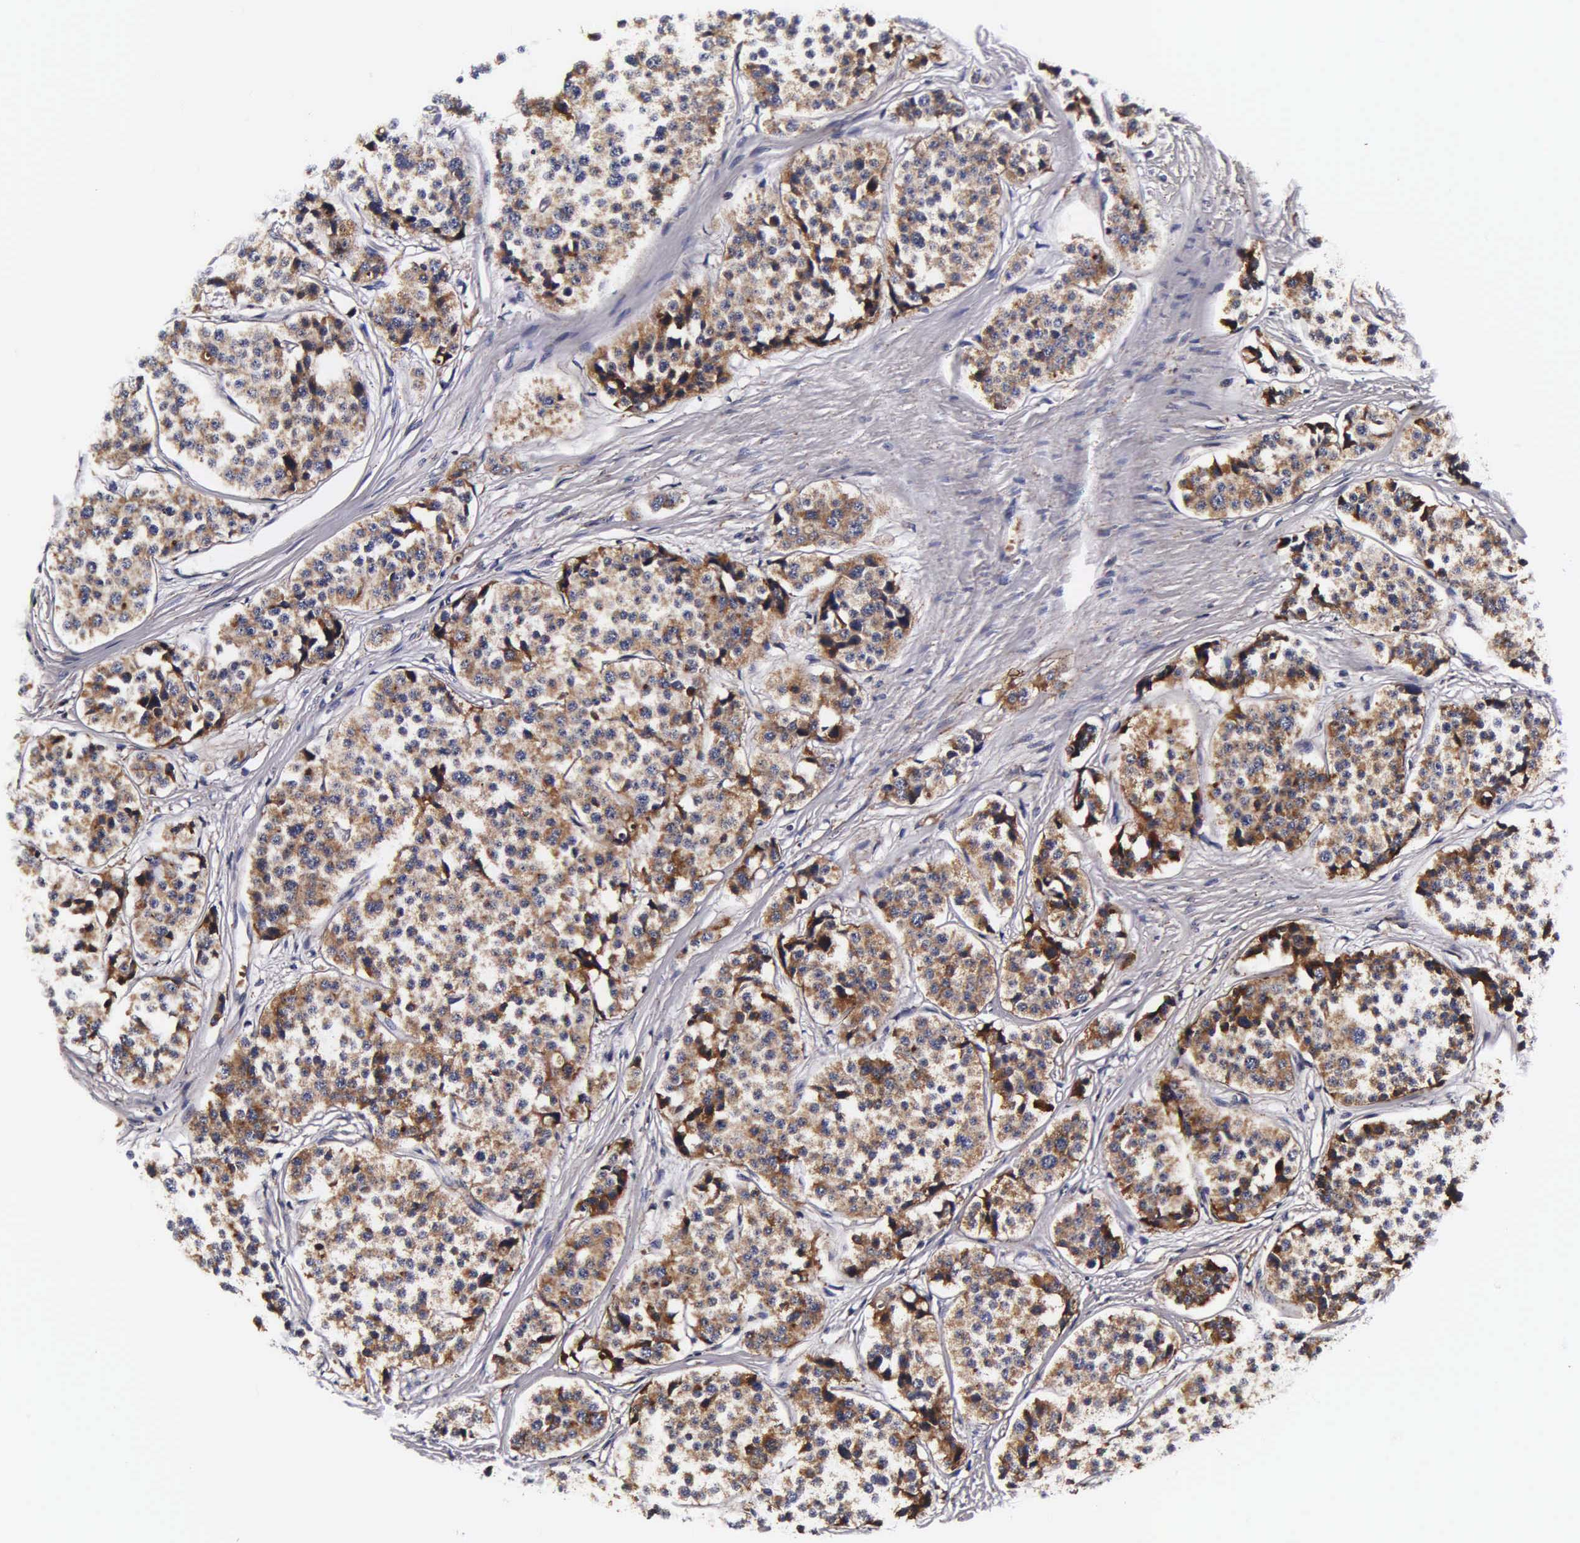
{"staining": {"intensity": "moderate", "quantity": ">75%", "location": "cytoplasmic/membranous"}, "tissue": "carcinoid", "cell_type": "Tumor cells", "image_type": "cancer", "snomed": [{"axis": "morphology", "description": "Carcinoid, malignant, NOS"}, {"axis": "topography", "description": "Small intestine"}], "caption": "Carcinoid stained for a protein (brown) exhibits moderate cytoplasmic/membranous positive staining in about >75% of tumor cells.", "gene": "PSMA3", "patient": {"sex": "male", "age": 60}}